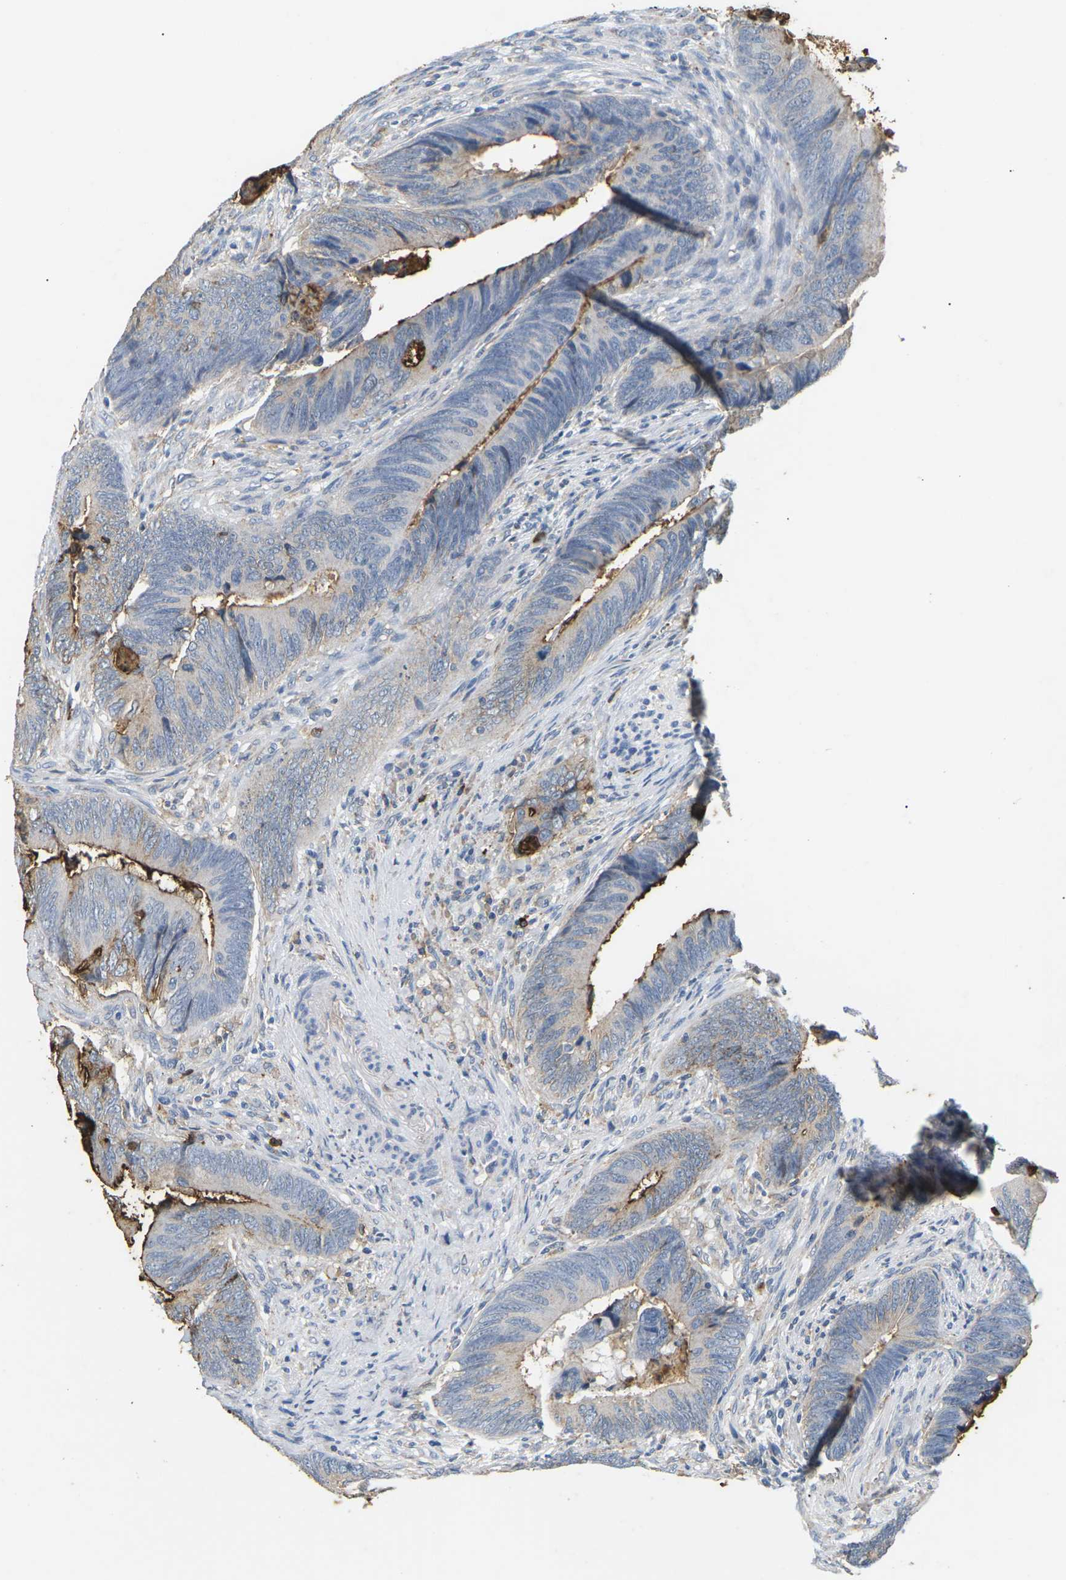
{"staining": {"intensity": "moderate", "quantity": "<25%", "location": "cytoplasmic/membranous"}, "tissue": "colorectal cancer", "cell_type": "Tumor cells", "image_type": "cancer", "snomed": [{"axis": "morphology", "description": "Normal tissue, NOS"}, {"axis": "morphology", "description": "Adenocarcinoma, NOS"}, {"axis": "topography", "description": "Colon"}], "caption": "Moderate cytoplasmic/membranous protein expression is seen in about <25% of tumor cells in colorectal cancer (adenocarcinoma).", "gene": "ADM", "patient": {"sex": "male", "age": 56}}